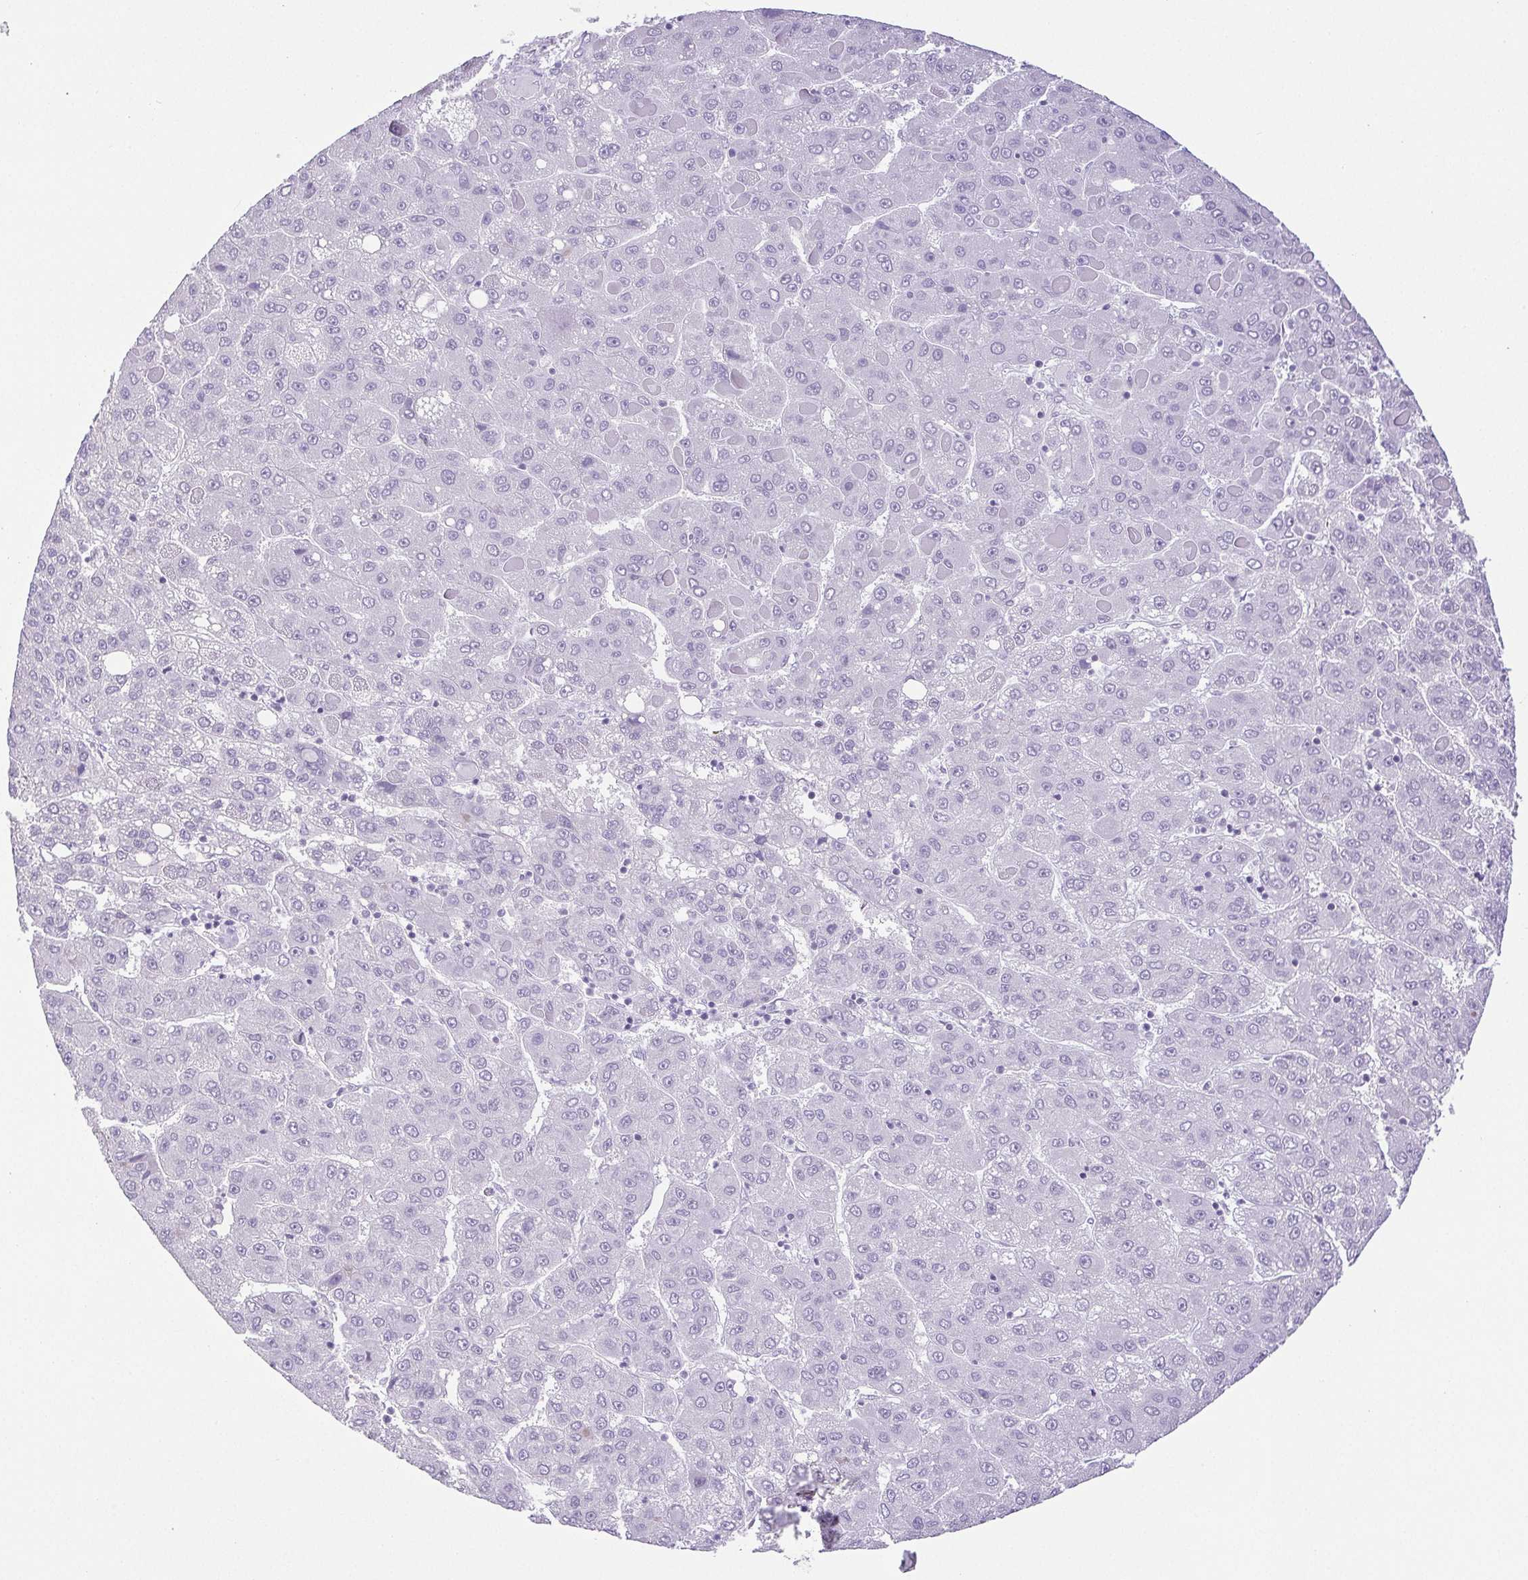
{"staining": {"intensity": "negative", "quantity": "none", "location": "none"}, "tissue": "liver cancer", "cell_type": "Tumor cells", "image_type": "cancer", "snomed": [{"axis": "morphology", "description": "Carcinoma, Hepatocellular, NOS"}, {"axis": "topography", "description": "Liver"}], "caption": "The photomicrograph reveals no significant staining in tumor cells of liver cancer.", "gene": "HLA-G", "patient": {"sex": "female", "age": 82}}